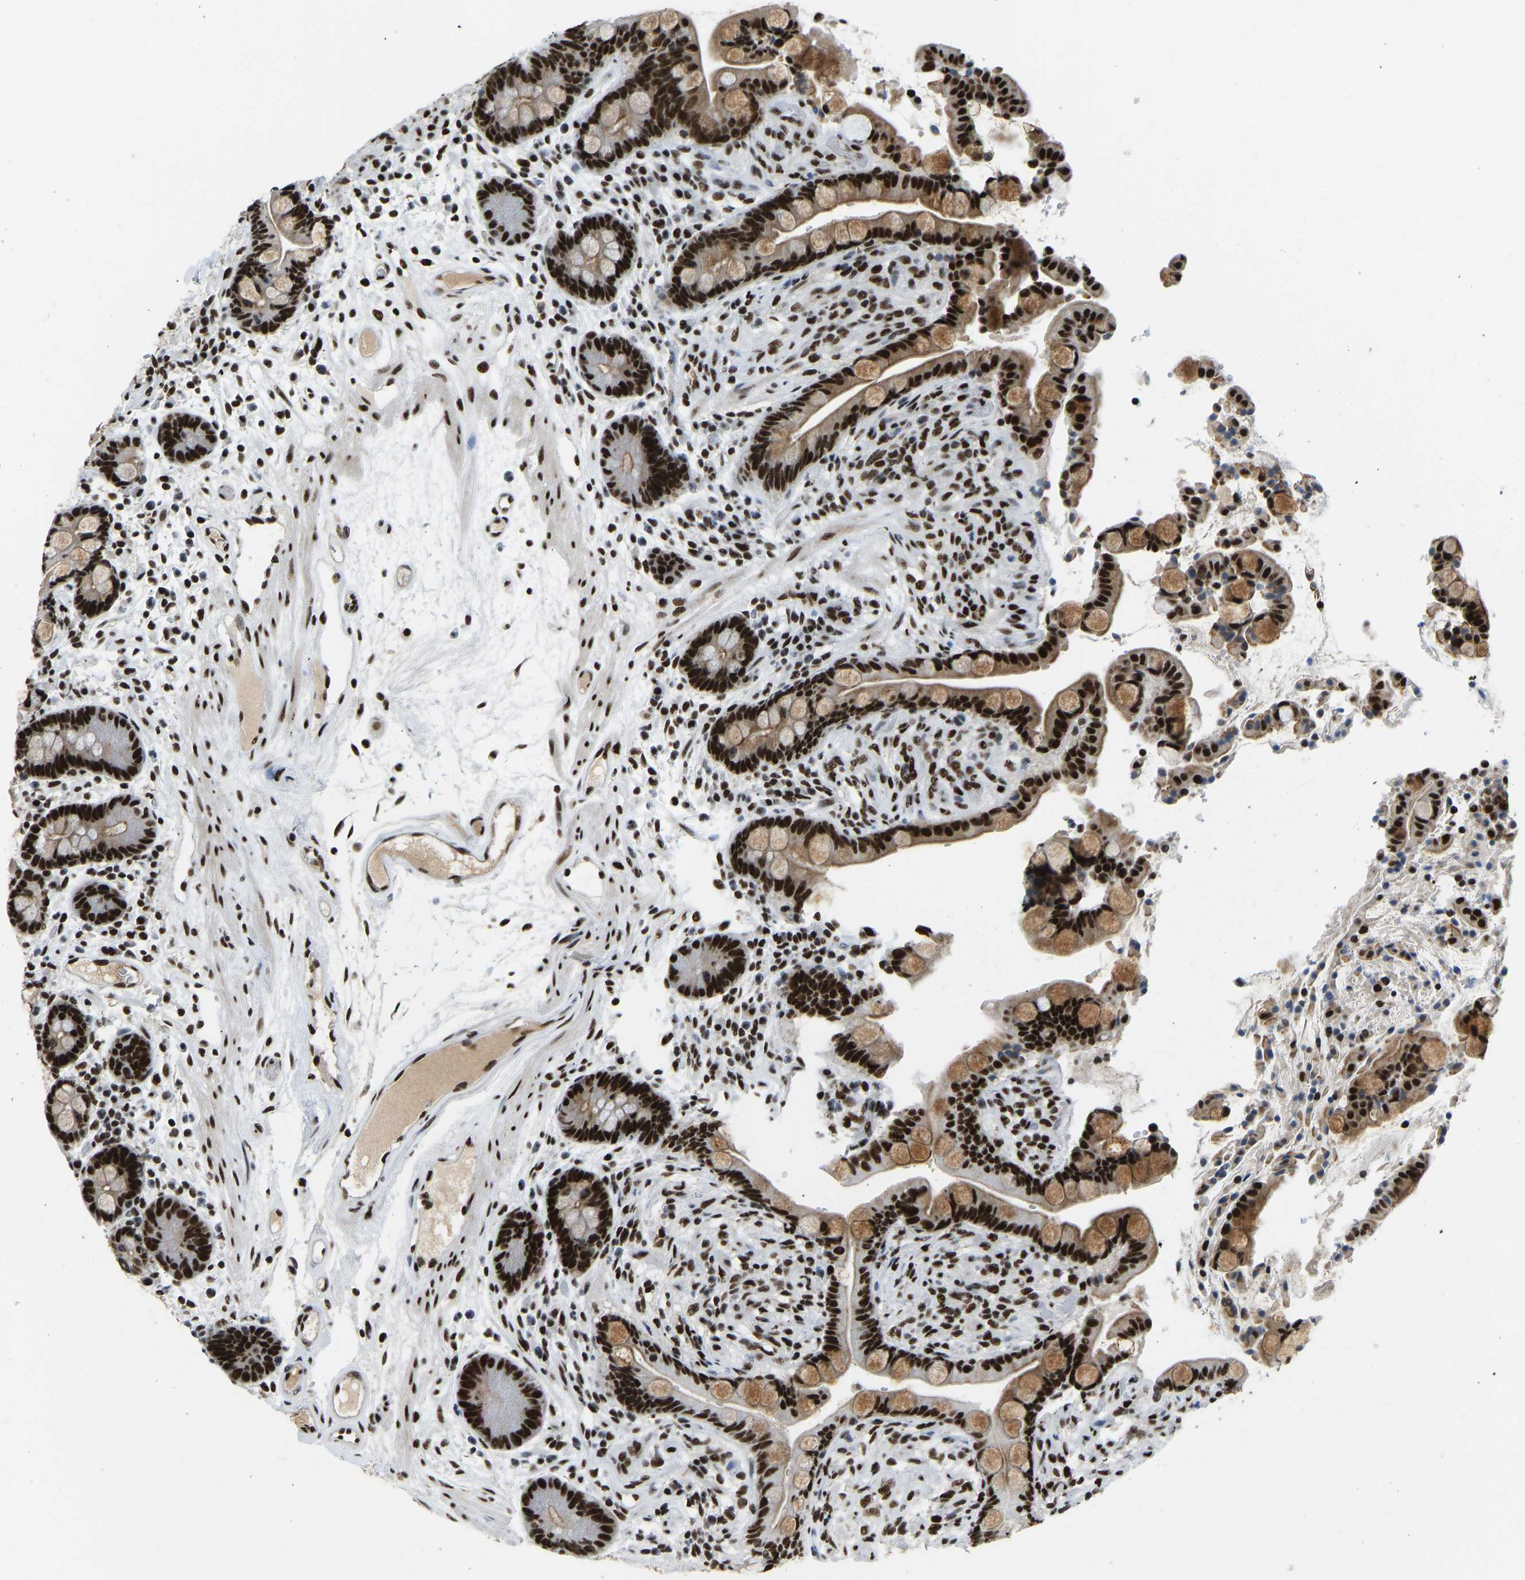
{"staining": {"intensity": "strong", "quantity": ">75%", "location": "nuclear"}, "tissue": "colon", "cell_type": "Endothelial cells", "image_type": "normal", "snomed": [{"axis": "morphology", "description": "Normal tissue, NOS"}, {"axis": "topography", "description": "Colon"}], "caption": "Protein positivity by immunohistochemistry exhibits strong nuclear expression in approximately >75% of endothelial cells in normal colon.", "gene": "FOXK1", "patient": {"sex": "male", "age": 73}}